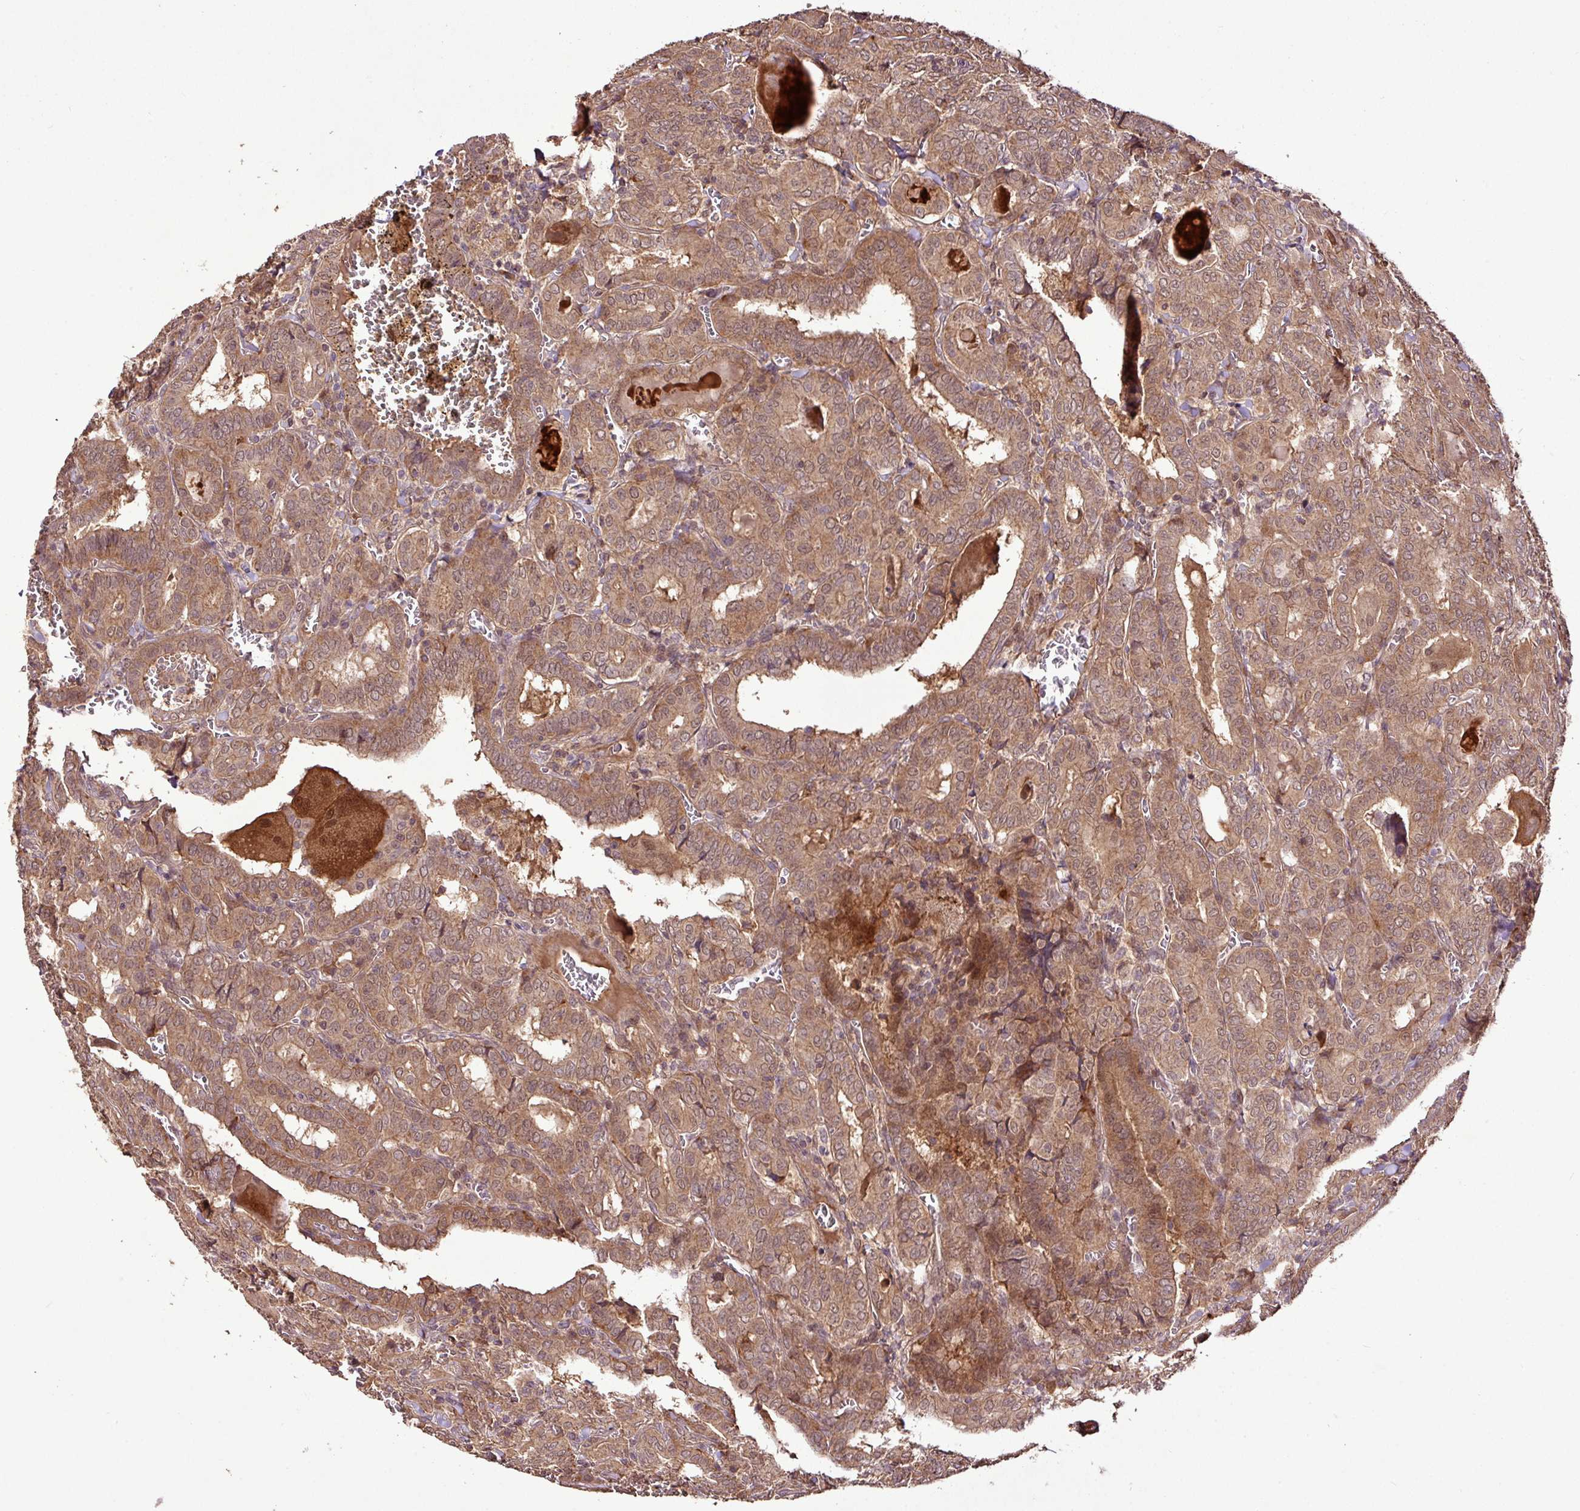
{"staining": {"intensity": "moderate", "quantity": ">75%", "location": "cytoplasmic/membranous,nuclear"}, "tissue": "thyroid cancer", "cell_type": "Tumor cells", "image_type": "cancer", "snomed": [{"axis": "morphology", "description": "Papillary adenocarcinoma, NOS"}, {"axis": "topography", "description": "Thyroid gland"}], "caption": "Protein staining exhibits moderate cytoplasmic/membranous and nuclear positivity in about >75% of tumor cells in thyroid cancer.", "gene": "FAIM", "patient": {"sex": "female", "age": 72}}